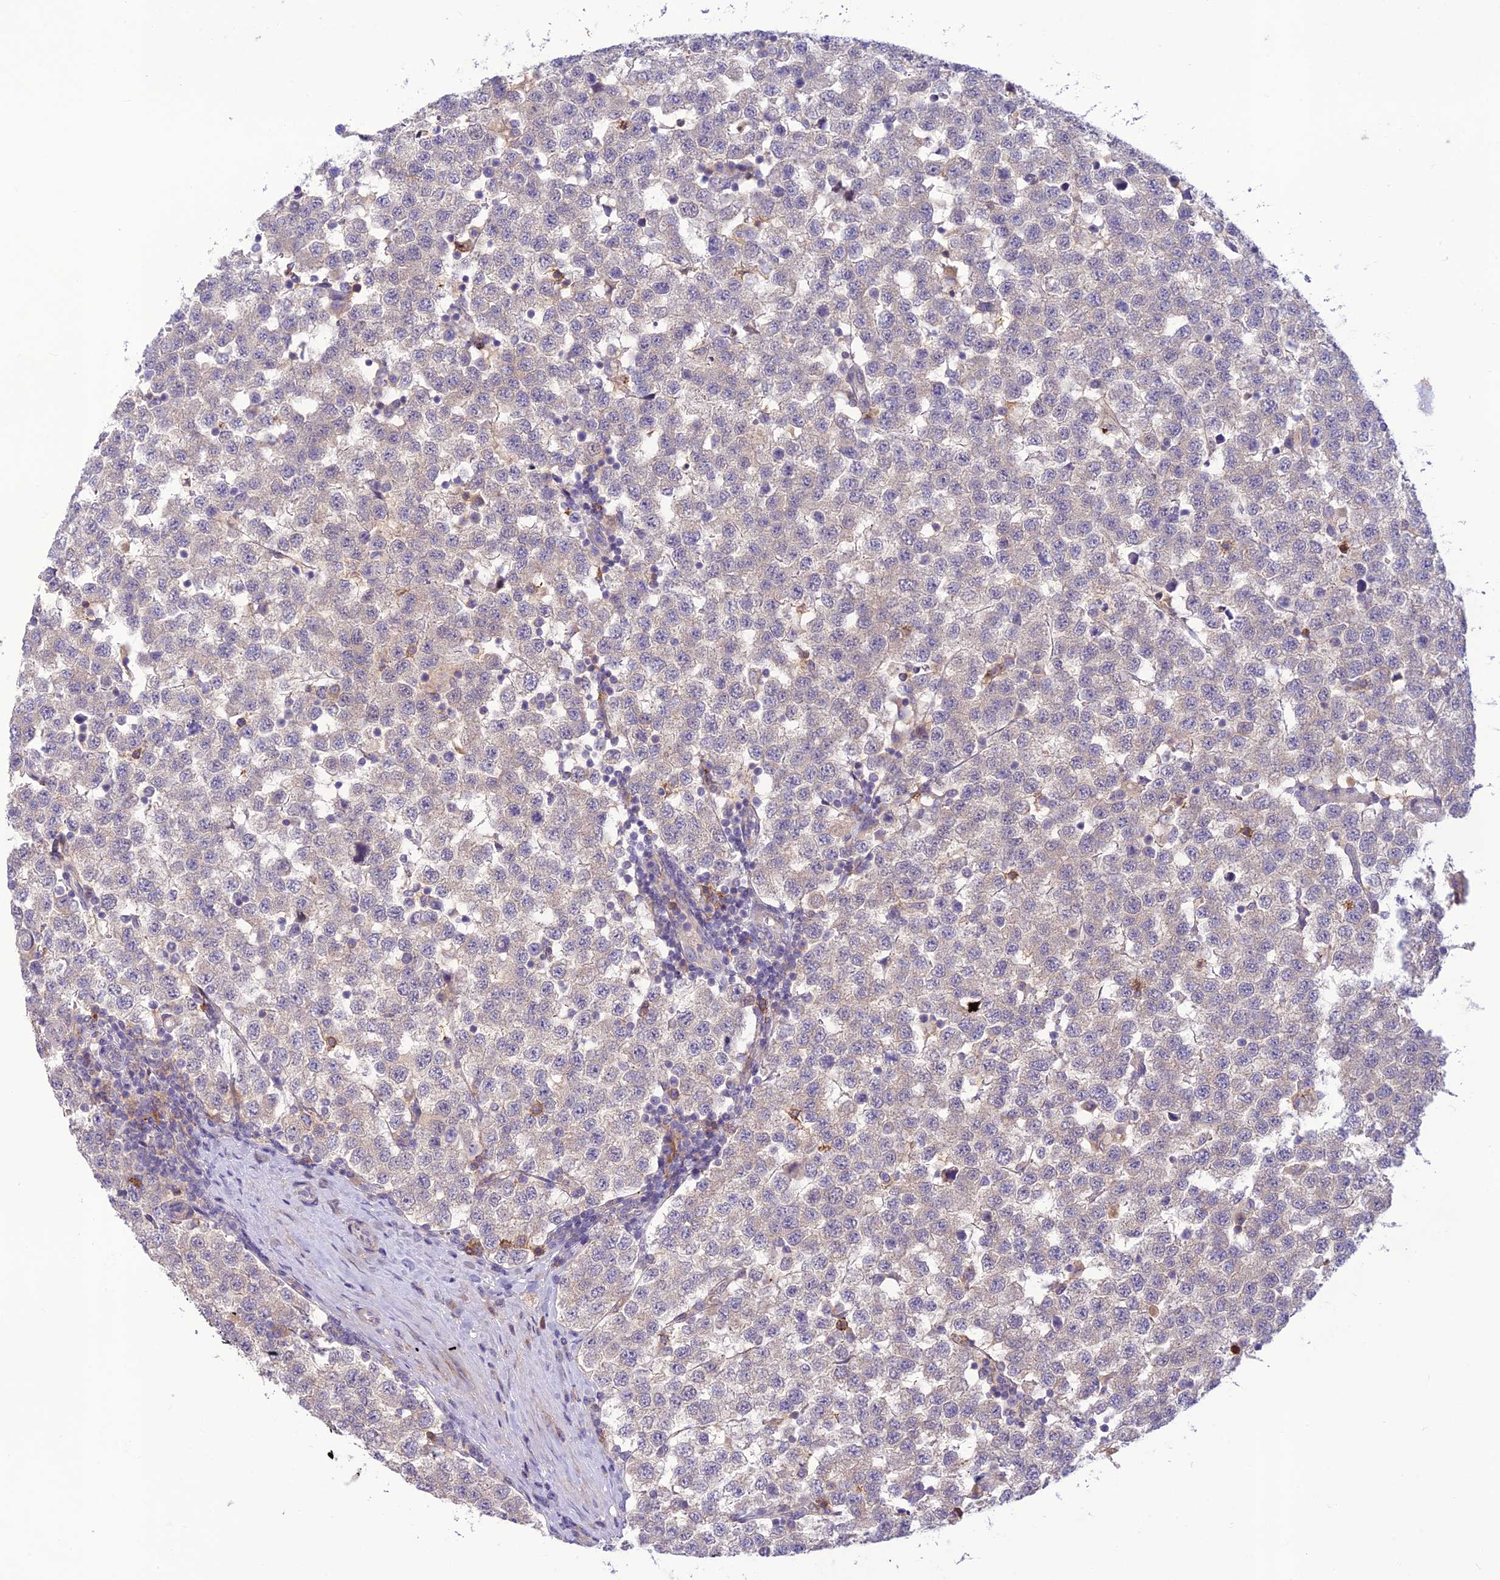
{"staining": {"intensity": "negative", "quantity": "none", "location": "none"}, "tissue": "testis cancer", "cell_type": "Tumor cells", "image_type": "cancer", "snomed": [{"axis": "morphology", "description": "Seminoma, NOS"}, {"axis": "topography", "description": "Testis"}], "caption": "Tumor cells are negative for brown protein staining in testis cancer (seminoma).", "gene": "ITGAE", "patient": {"sex": "male", "age": 34}}